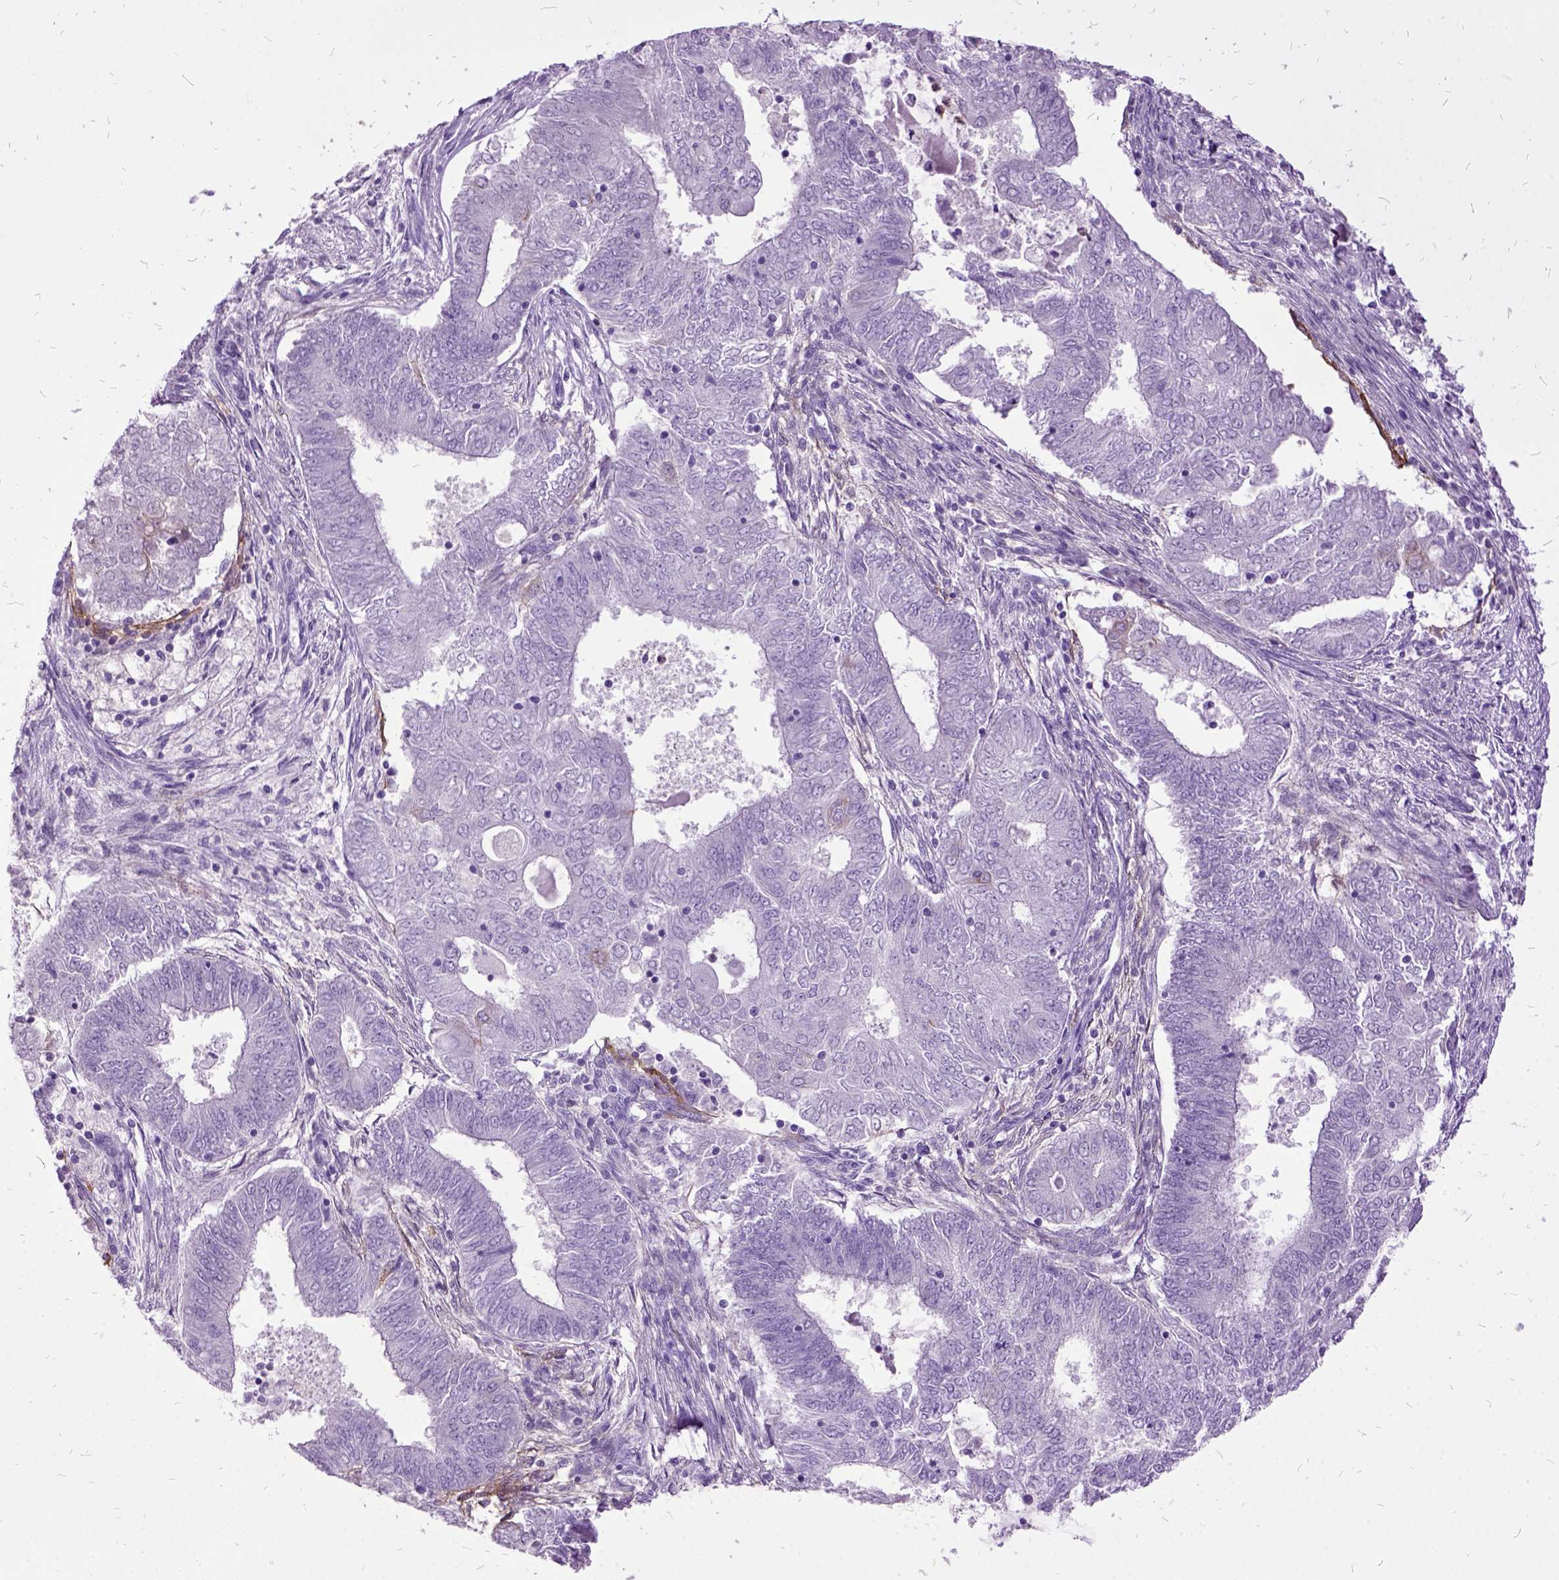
{"staining": {"intensity": "negative", "quantity": "none", "location": "none"}, "tissue": "endometrial cancer", "cell_type": "Tumor cells", "image_type": "cancer", "snomed": [{"axis": "morphology", "description": "Adenocarcinoma, NOS"}, {"axis": "topography", "description": "Endometrium"}], "caption": "Immunohistochemistry (IHC) histopathology image of human endometrial cancer stained for a protein (brown), which exhibits no expression in tumor cells.", "gene": "MME", "patient": {"sex": "female", "age": 62}}